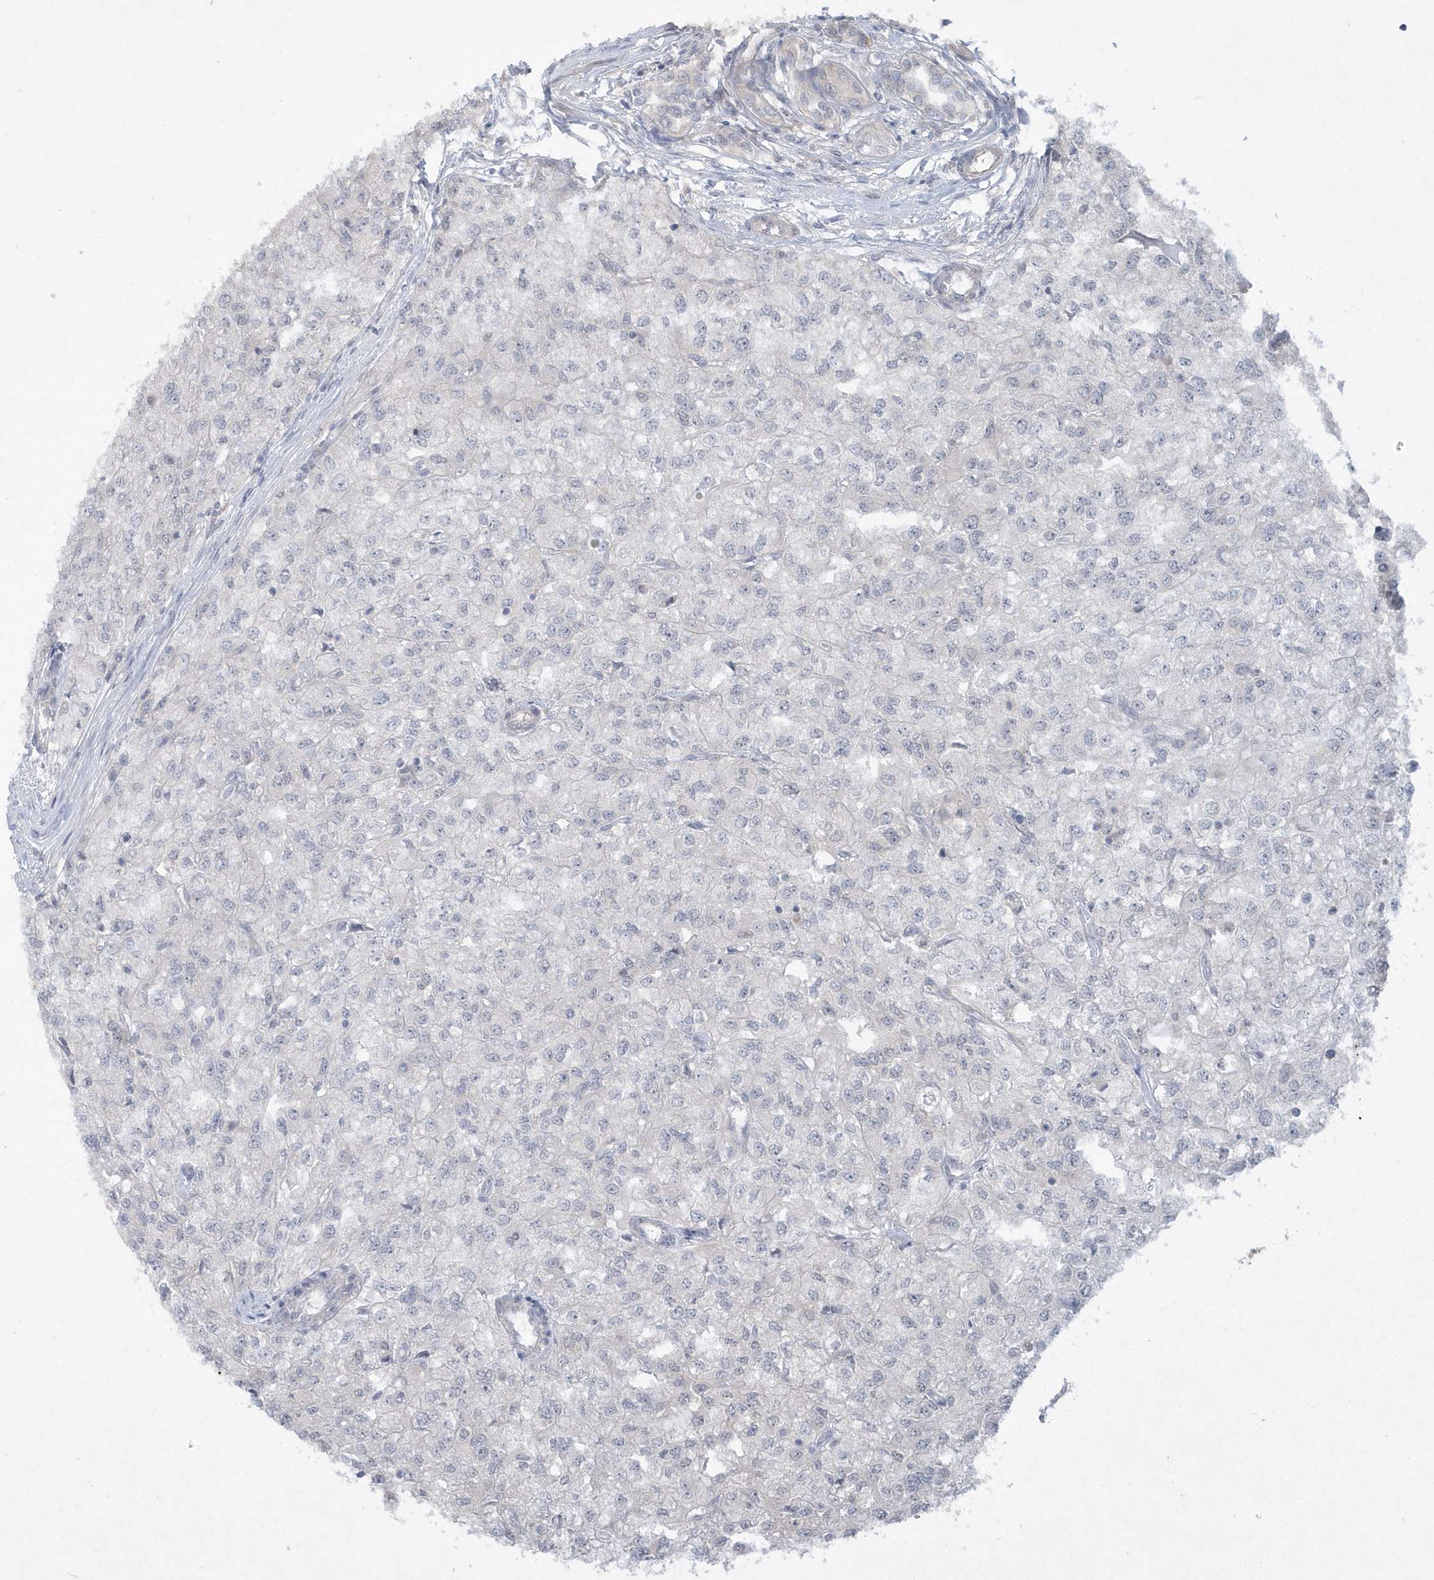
{"staining": {"intensity": "negative", "quantity": "none", "location": "none"}, "tissue": "renal cancer", "cell_type": "Tumor cells", "image_type": "cancer", "snomed": [{"axis": "morphology", "description": "Adenocarcinoma, NOS"}, {"axis": "topography", "description": "Kidney"}], "caption": "Photomicrograph shows no protein positivity in tumor cells of renal cancer (adenocarcinoma) tissue.", "gene": "TSPEAR", "patient": {"sex": "female", "age": 54}}